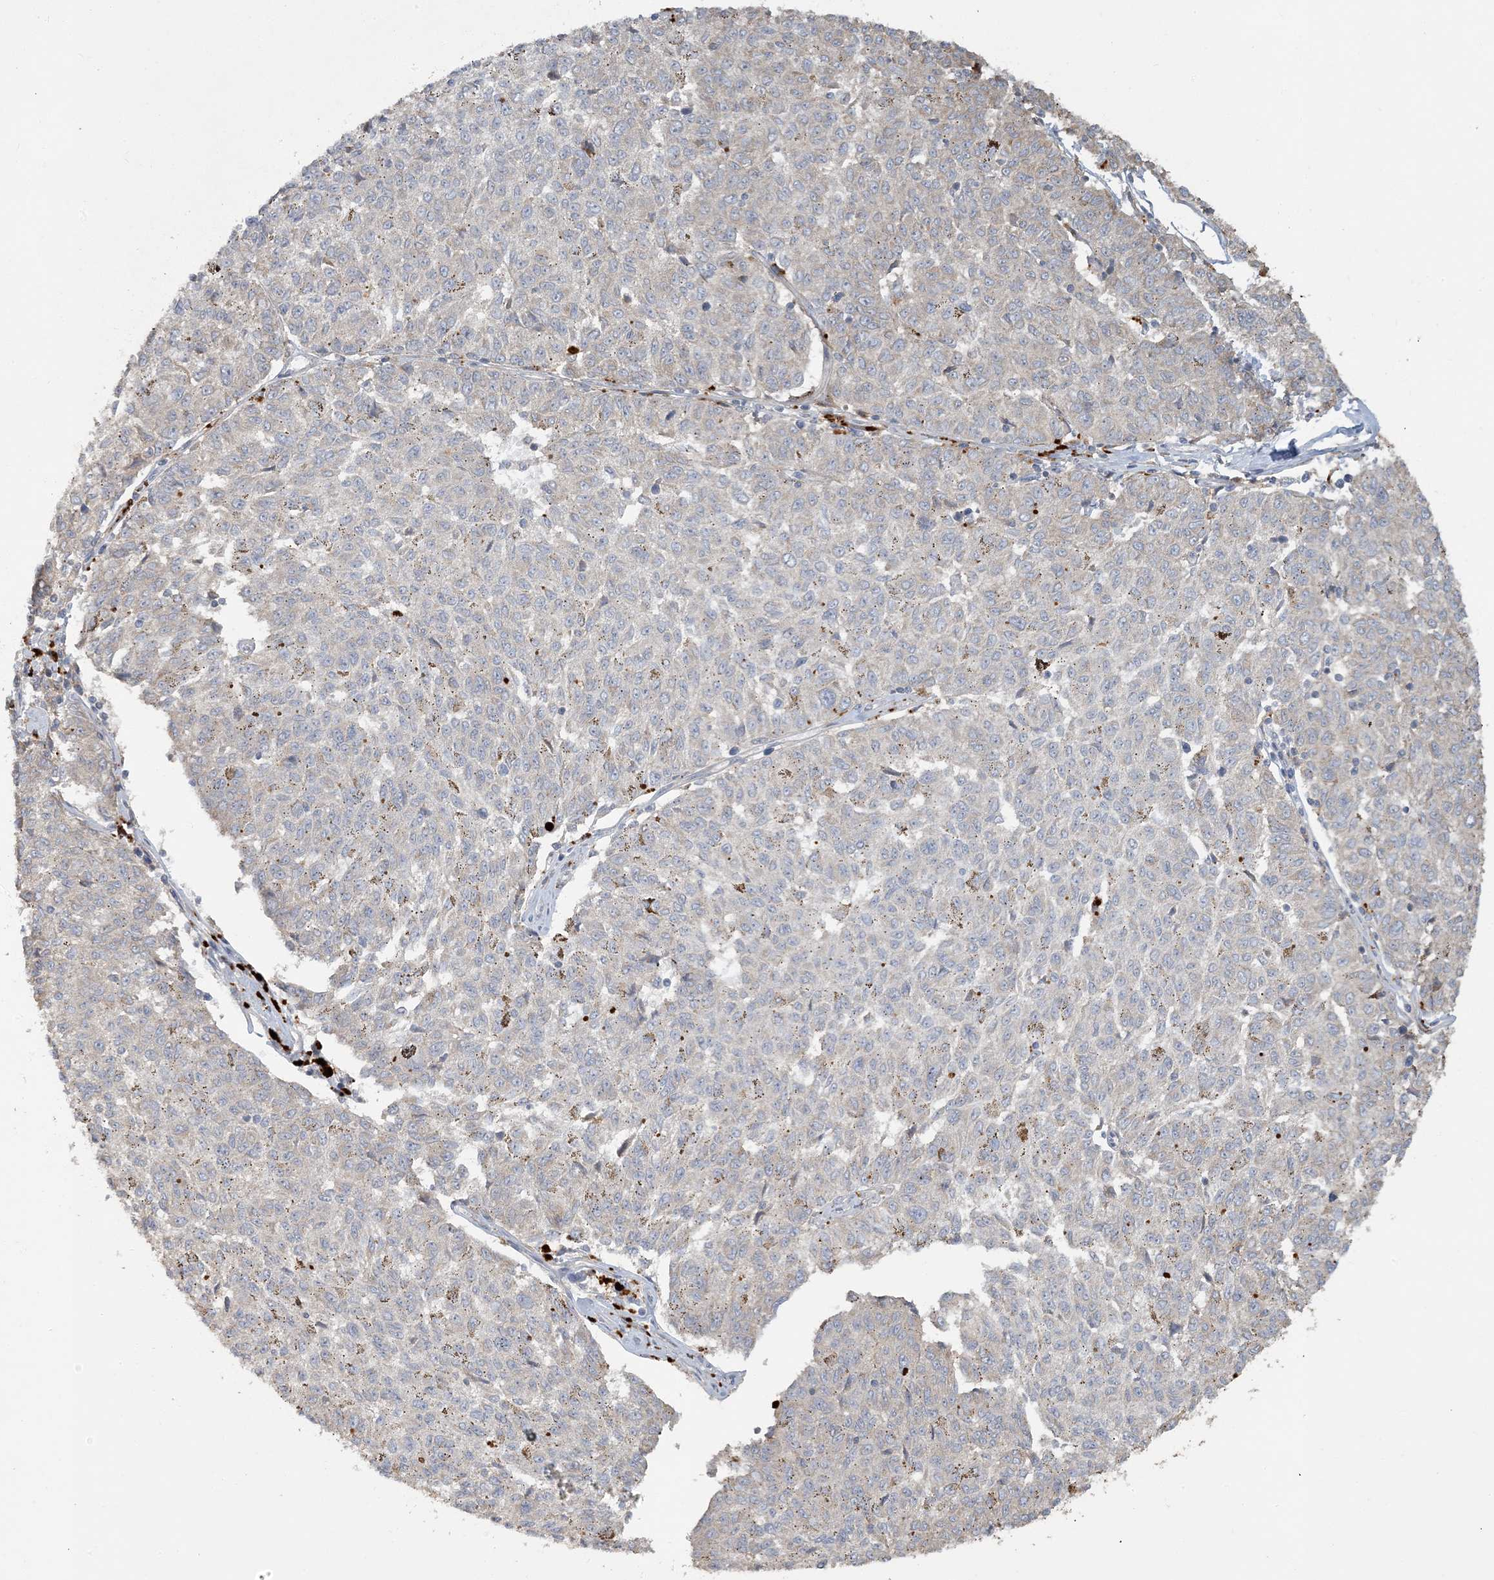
{"staining": {"intensity": "weak", "quantity": "<25%", "location": "cytoplasmic/membranous"}, "tissue": "melanoma", "cell_type": "Tumor cells", "image_type": "cancer", "snomed": [{"axis": "morphology", "description": "Malignant melanoma, NOS"}, {"axis": "topography", "description": "Skin"}], "caption": "There is no significant expression in tumor cells of melanoma.", "gene": "LTN1", "patient": {"sex": "female", "age": 72}}